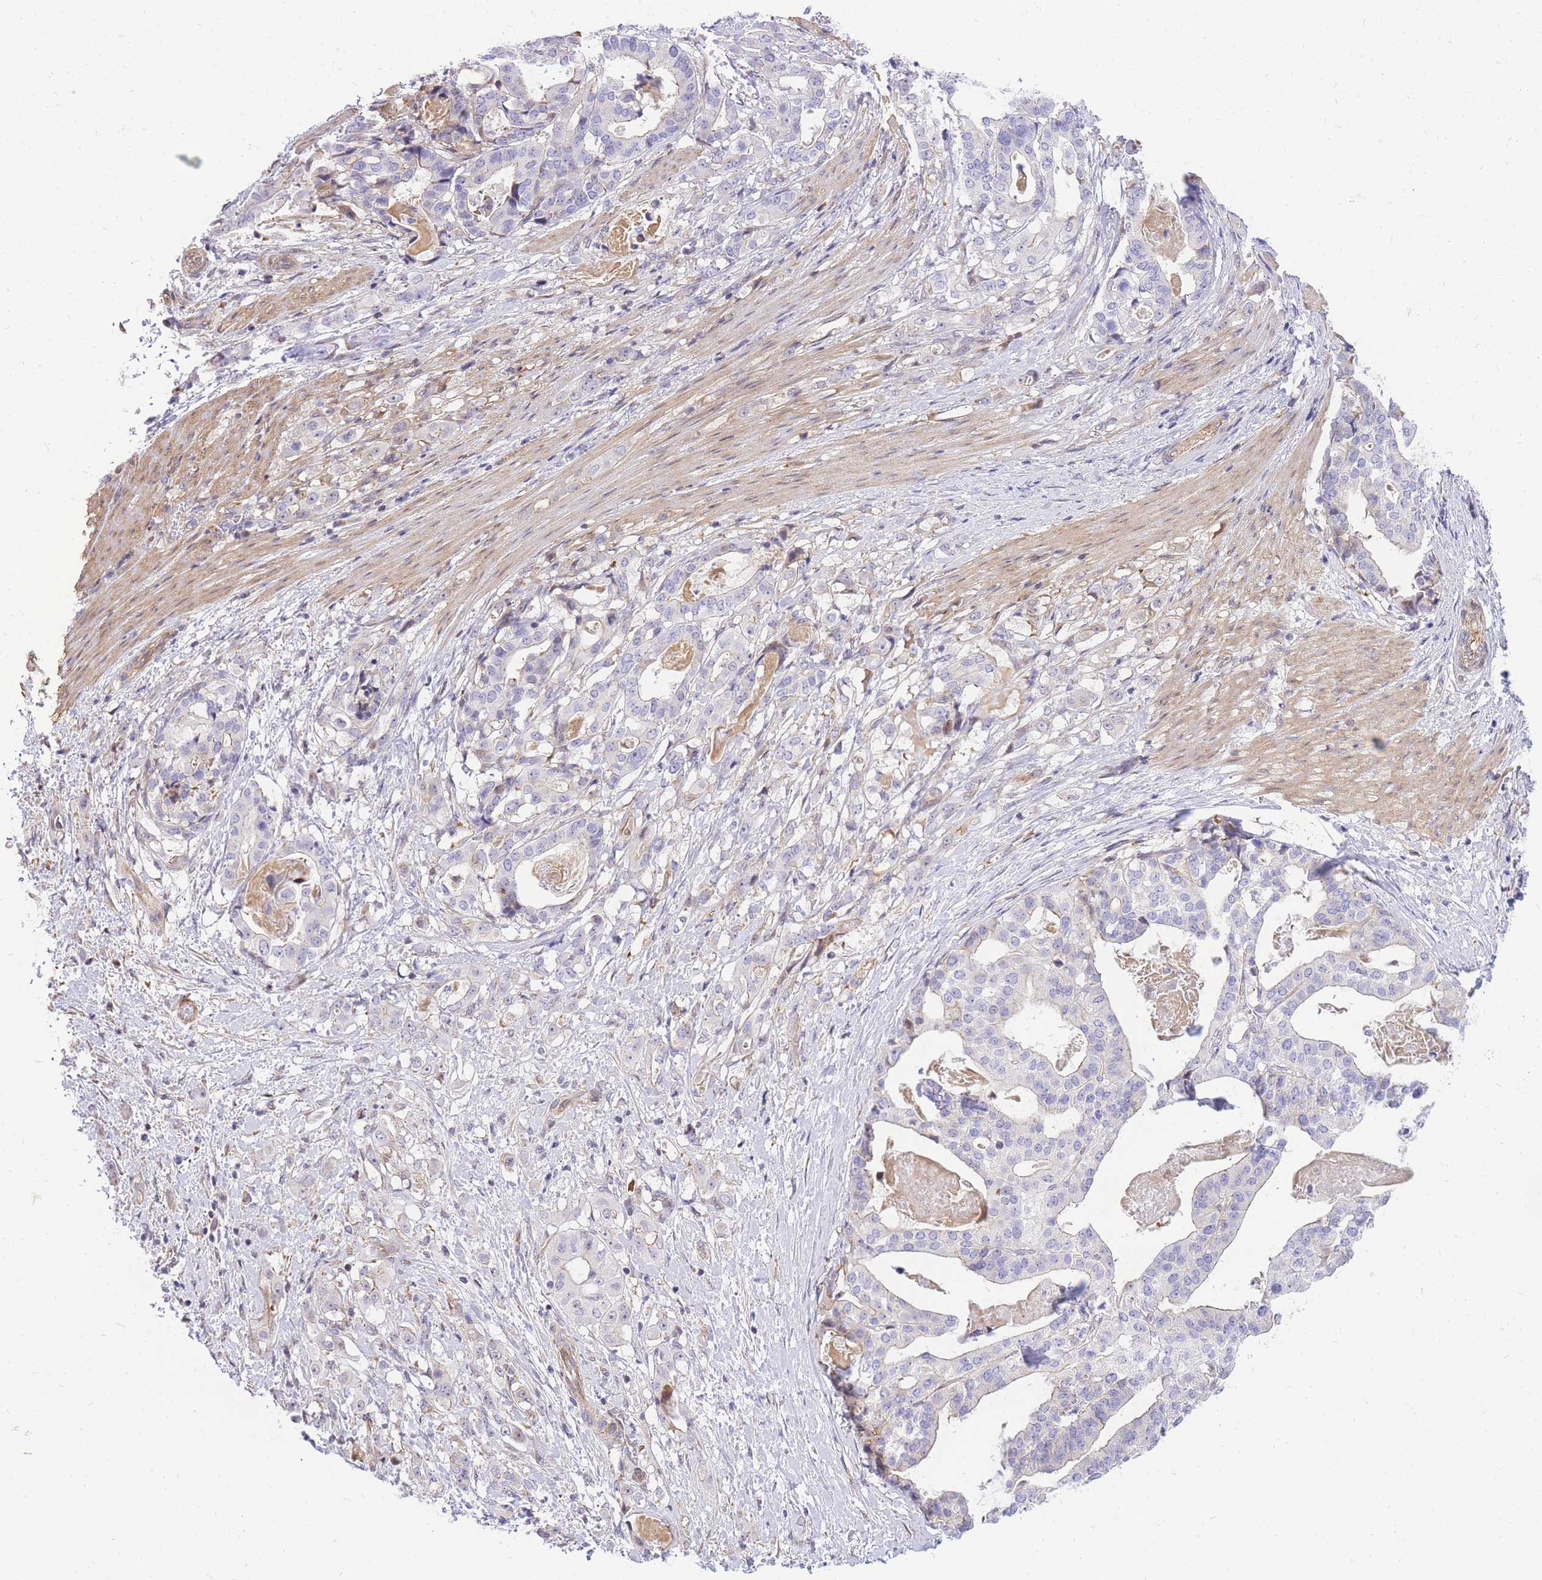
{"staining": {"intensity": "negative", "quantity": "none", "location": "none"}, "tissue": "stomach cancer", "cell_type": "Tumor cells", "image_type": "cancer", "snomed": [{"axis": "morphology", "description": "Adenocarcinoma, NOS"}, {"axis": "topography", "description": "Stomach"}], "caption": "A high-resolution image shows IHC staining of stomach cancer (adenocarcinoma), which exhibits no significant expression in tumor cells.", "gene": "S100PBP", "patient": {"sex": "male", "age": 48}}